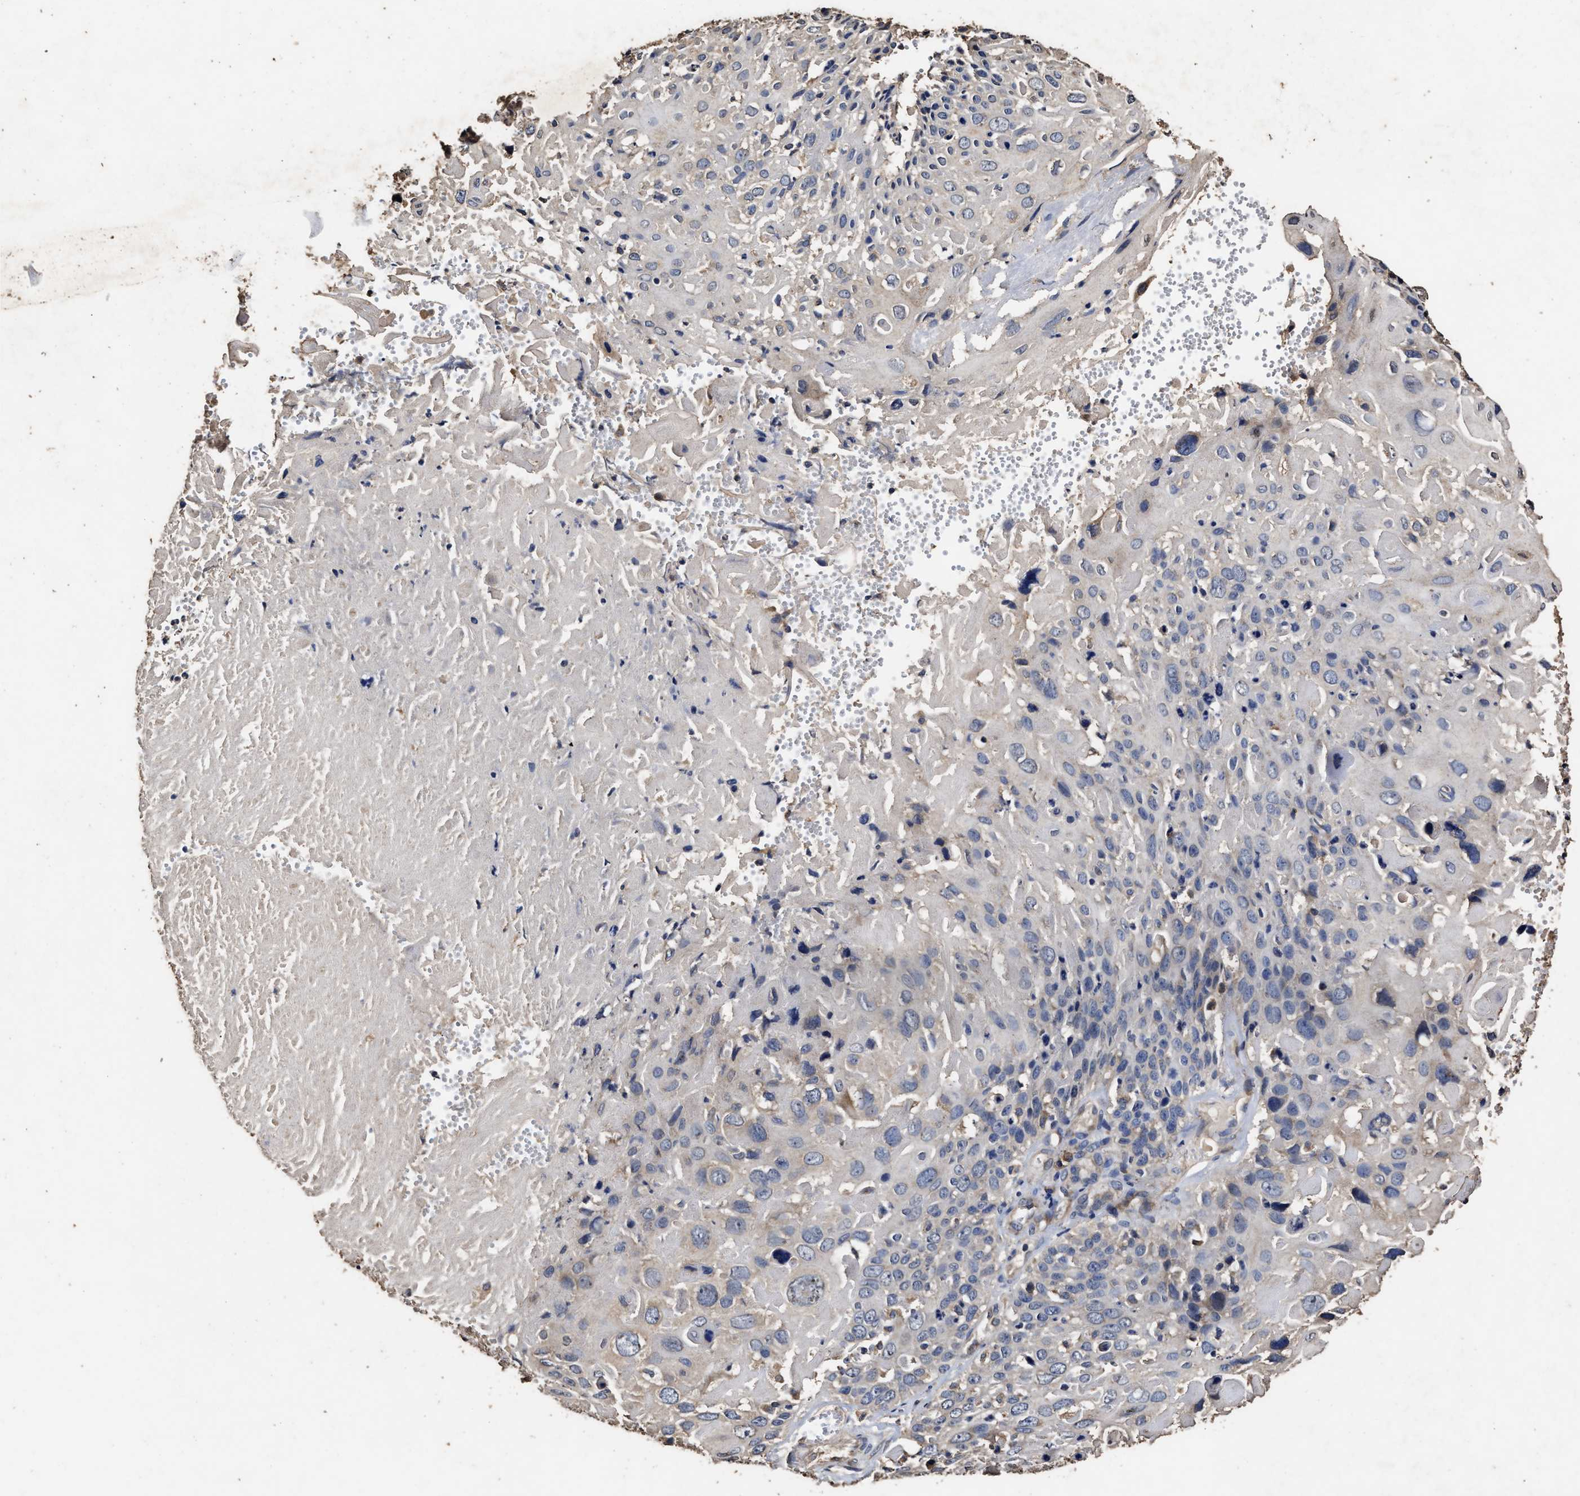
{"staining": {"intensity": "negative", "quantity": "none", "location": "none"}, "tissue": "cervical cancer", "cell_type": "Tumor cells", "image_type": "cancer", "snomed": [{"axis": "morphology", "description": "Squamous cell carcinoma, NOS"}, {"axis": "topography", "description": "Cervix"}], "caption": "Cervical cancer (squamous cell carcinoma) was stained to show a protein in brown. There is no significant expression in tumor cells. Brightfield microscopy of IHC stained with DAB (3,3'-diaminobenzidine) (brown) and hematoxylin (blue), captured at high magnification.", "gene": "PPM1K", "patient": {"sex": "female", "age": 74}}